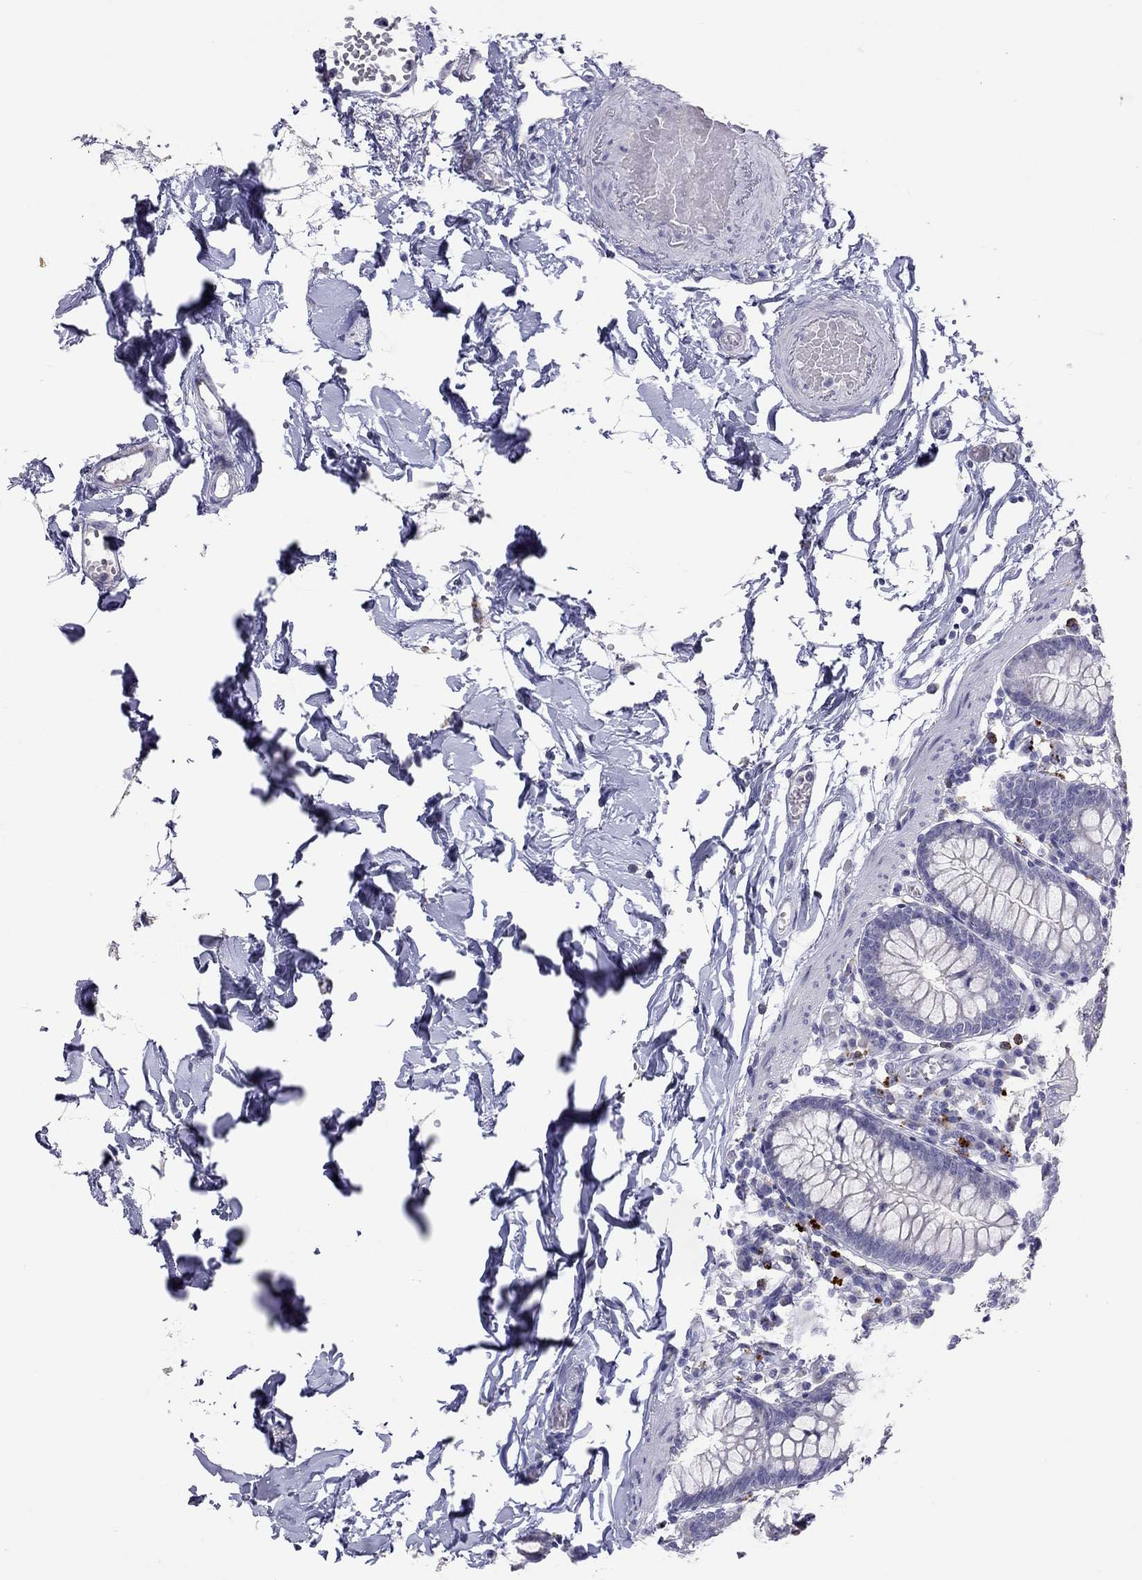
{"staining": {"intensity": "negative", "quantity": "none", "location": "none"}, "tissue": "small intestine", "cell_type": "Glandular cells", "image_type": "normal", "snomed": [{"axis": "morphology", "description": "Normal tissue, NOS"}, {"axis": "topography", "description": "Small intestine"}], "caption": "Glandular cells are negative for brown protein staining in normal small intestine. Nuclei are stained in blue.", "gene": "SLAMF1", "patient": {"sex": "female", "age": 90}}